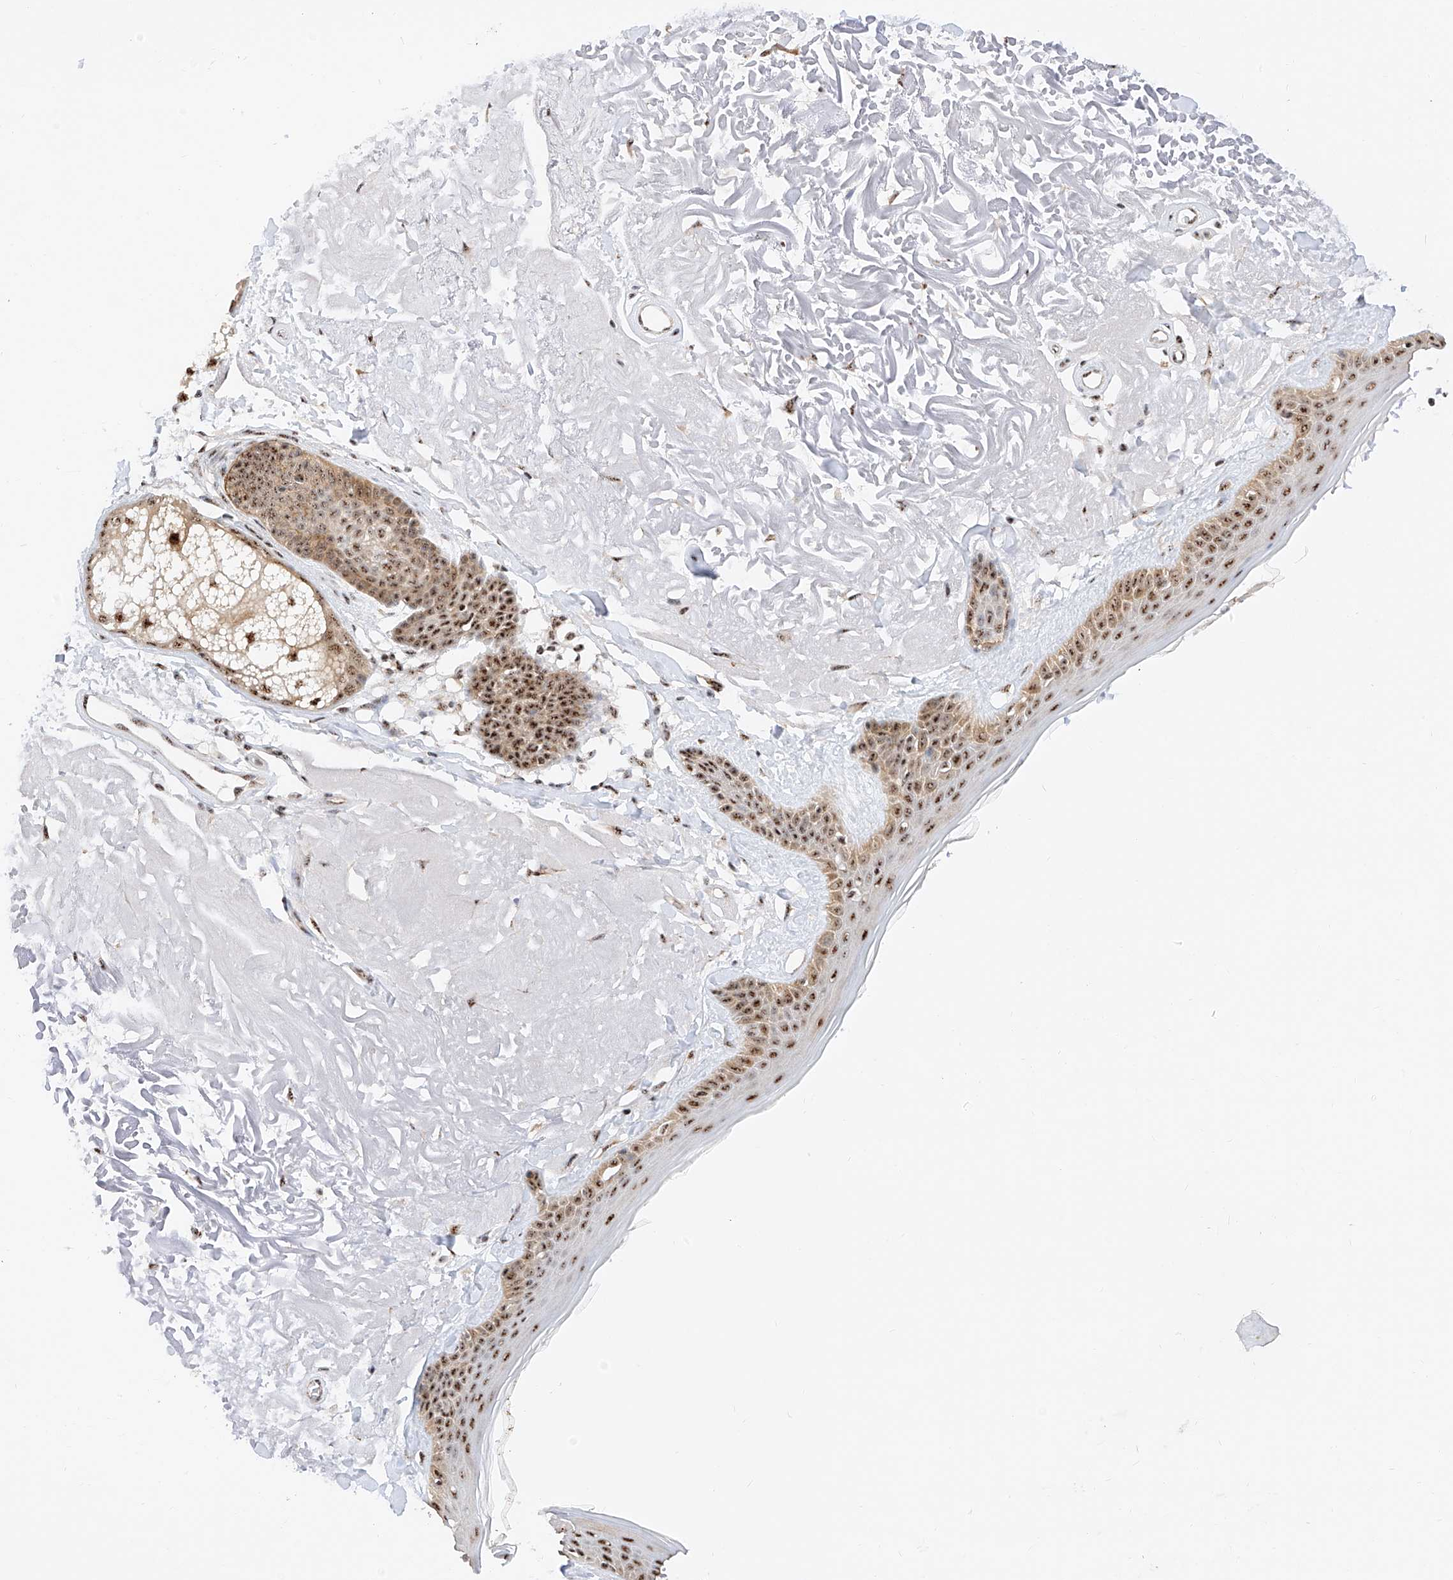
{"staining": {"intensity": "moderate", "quantity": ">75%", "location": "nuclear"}, "tissue": "skin", "cell_type": "Fibroblasts", "image_type": "normal", "snomed": [{"axis": "morphology", "description": "Normal tissue, NOS"}, {"axis": "topography", "description": "Skin"}, {"axis": "topography", "description": "Skeletal muscle"}], "caption": "Immunohistochemistry histopathology image of normal skin stained for a protein (brown), which shows medium levels of moderate nuclear staining in approximately >75% of fibroblasts.", "gene": "ATXN7L2", "patient": {"sex": "male", "age": 83}}